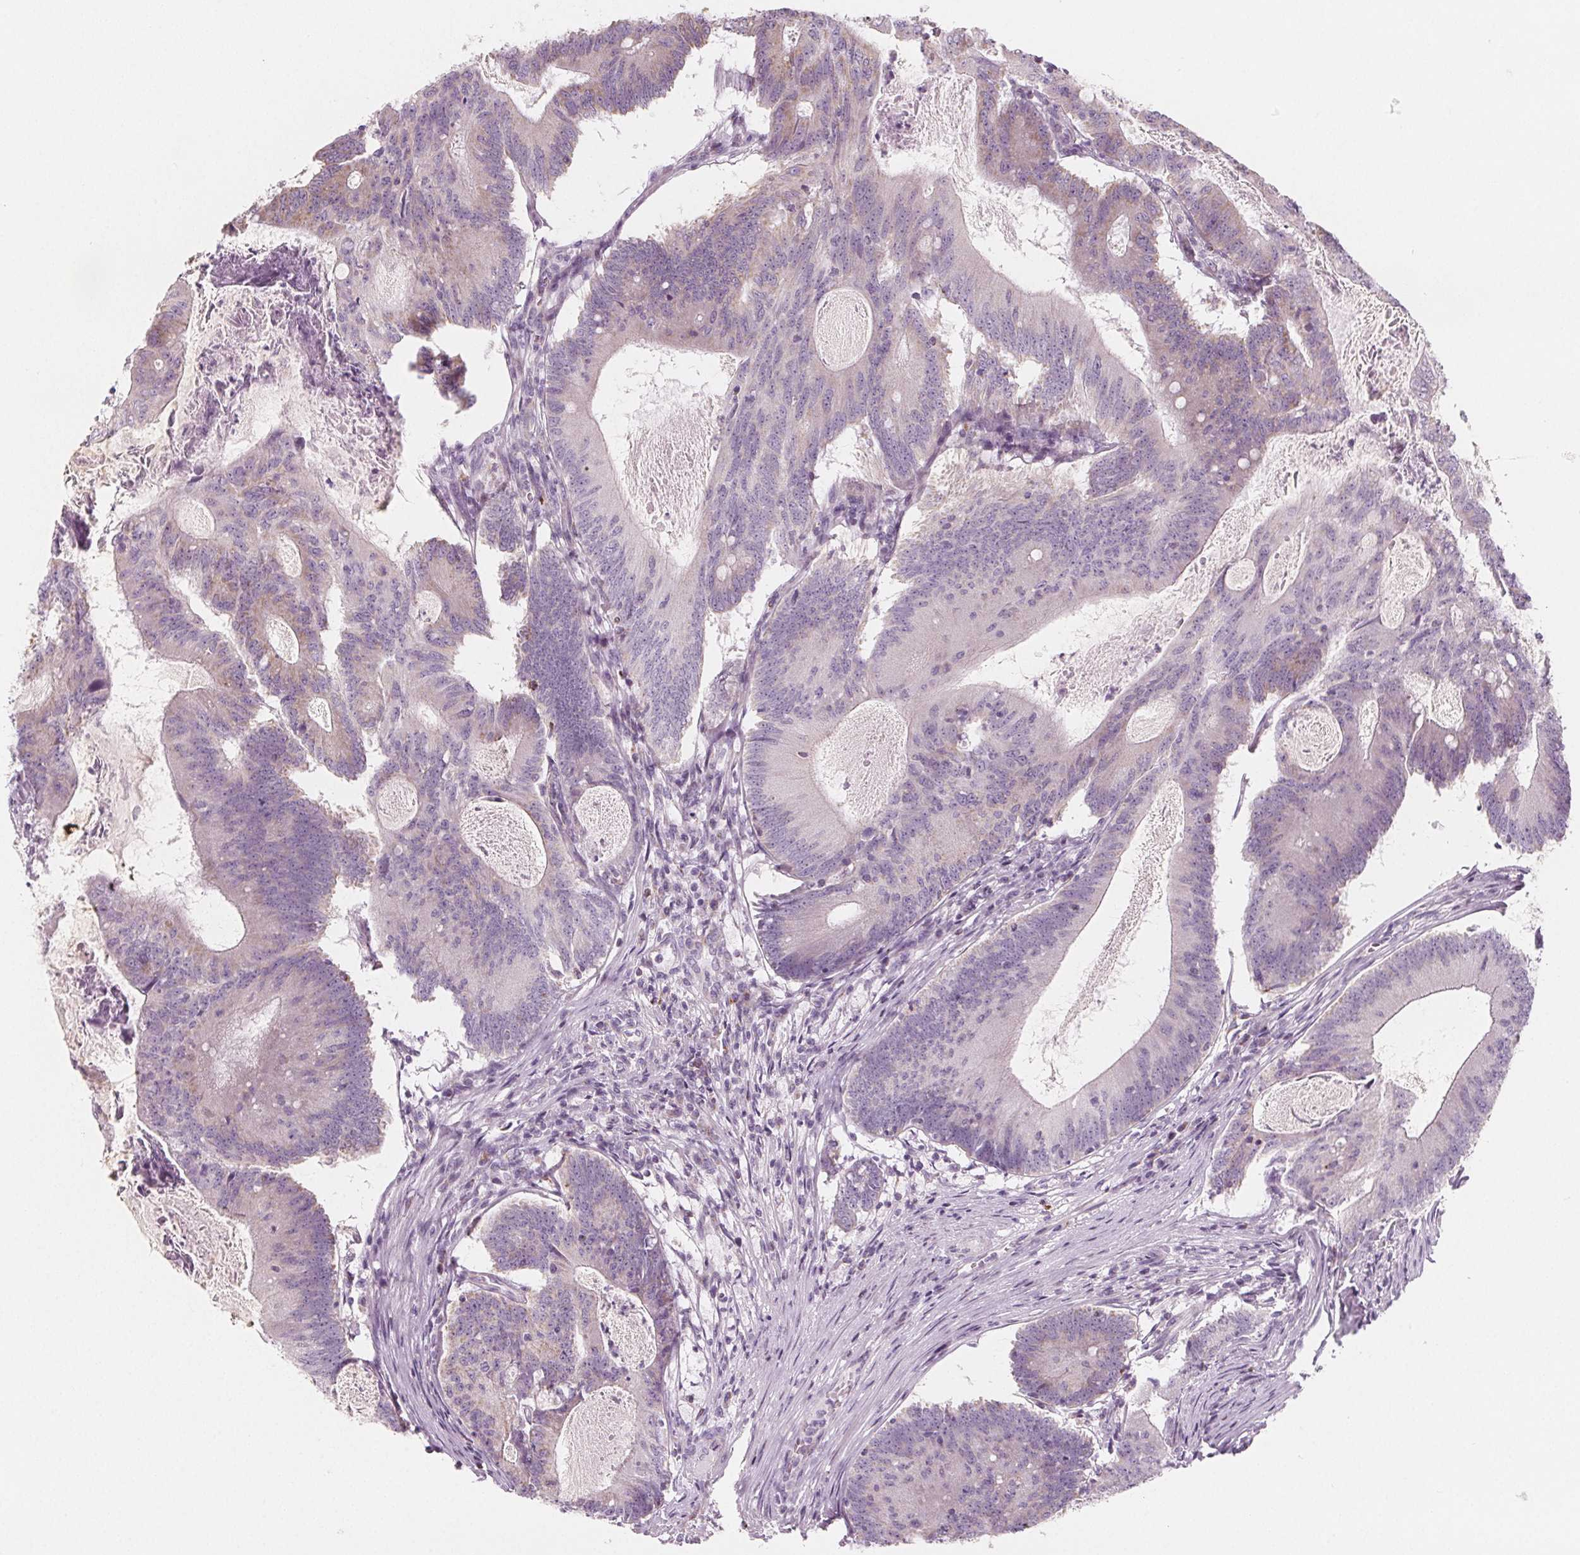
{"staining": {"intensity": "negative", "quantity": "none", "location": "none"}, "tissue": "colorectal cancer", "cell_type": "Tumor cells", "image_type": "cancer", "snomed": [{"axis": "morphology", "description": "Adenocarcinoma, NOS"}, {"axis": "topography", "description": "Colon"}], "caption": "High power microscopy image of an immunohistochemistry (IHC) histopathology image of colorectal adenocarcinoma, revealing no significant expression in tumor cells.", "gene": "IL17C", "patient": {"sex": "female", "age": 70}}